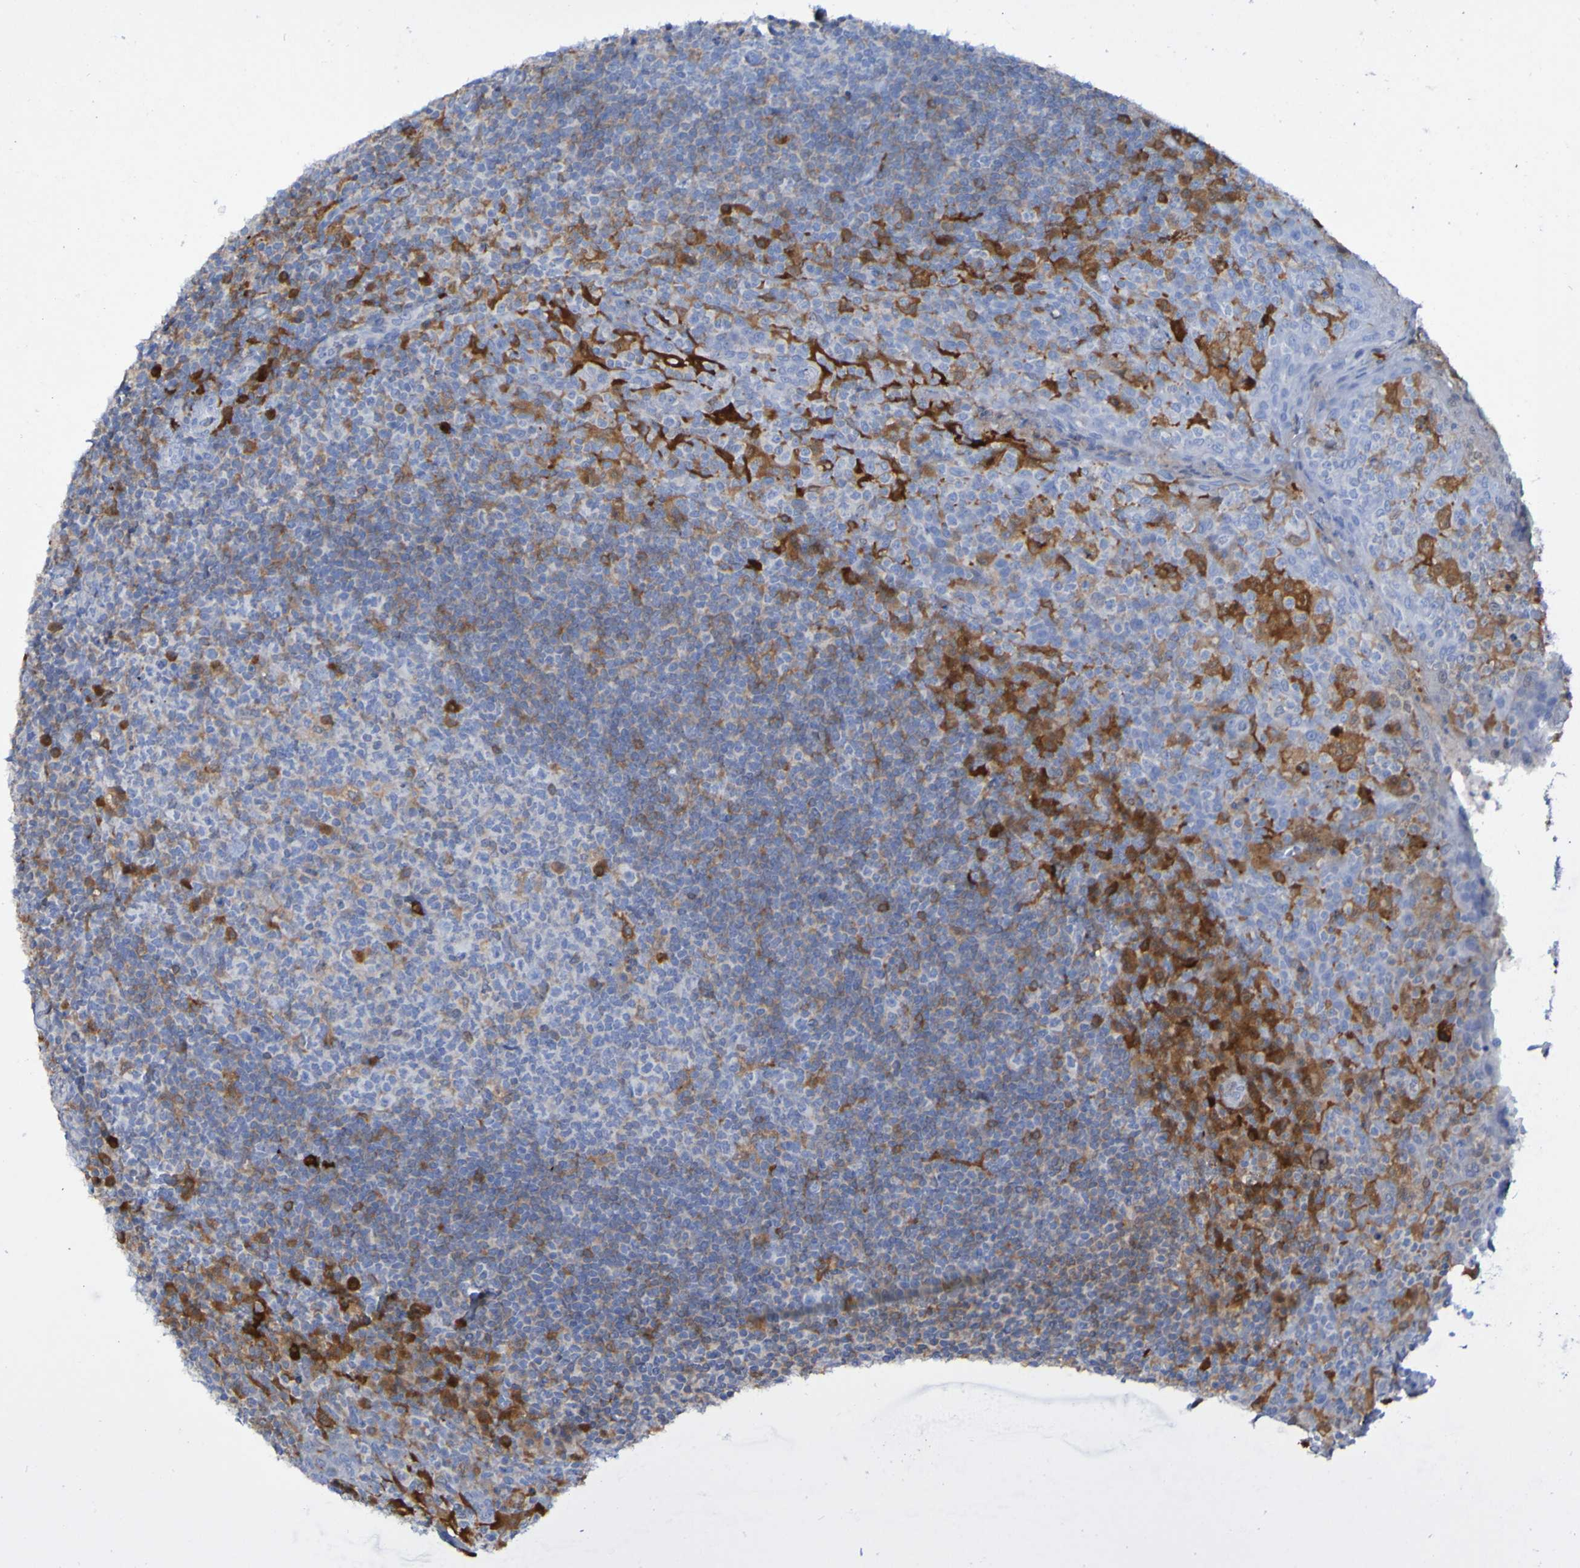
{"staining": {"intensity": "moderate", "quantity": "<25%", "location": "cytoplasmic/membranous"}, "tissue": "tonsil", "cell_type": "Germinal center cells", "image_type": "normal", "snomed": [{"axis": "morphology", "description": "Normal tissue, NOS"}, {"axis": "topography", "description": "Tonsil"}], "caption": "Immunohistochemistry (IHC) image of benign tonsil: human tonsil stained using immunohistochemistry shows low levels of moderate protein expression localized specifically in the cytoplasmic/membranous of germinal center cells, appearing as a cytoplasmic/membranous brown color.", "gene": "MPPE1", "patient": {"sex": "male", "age": 17}}